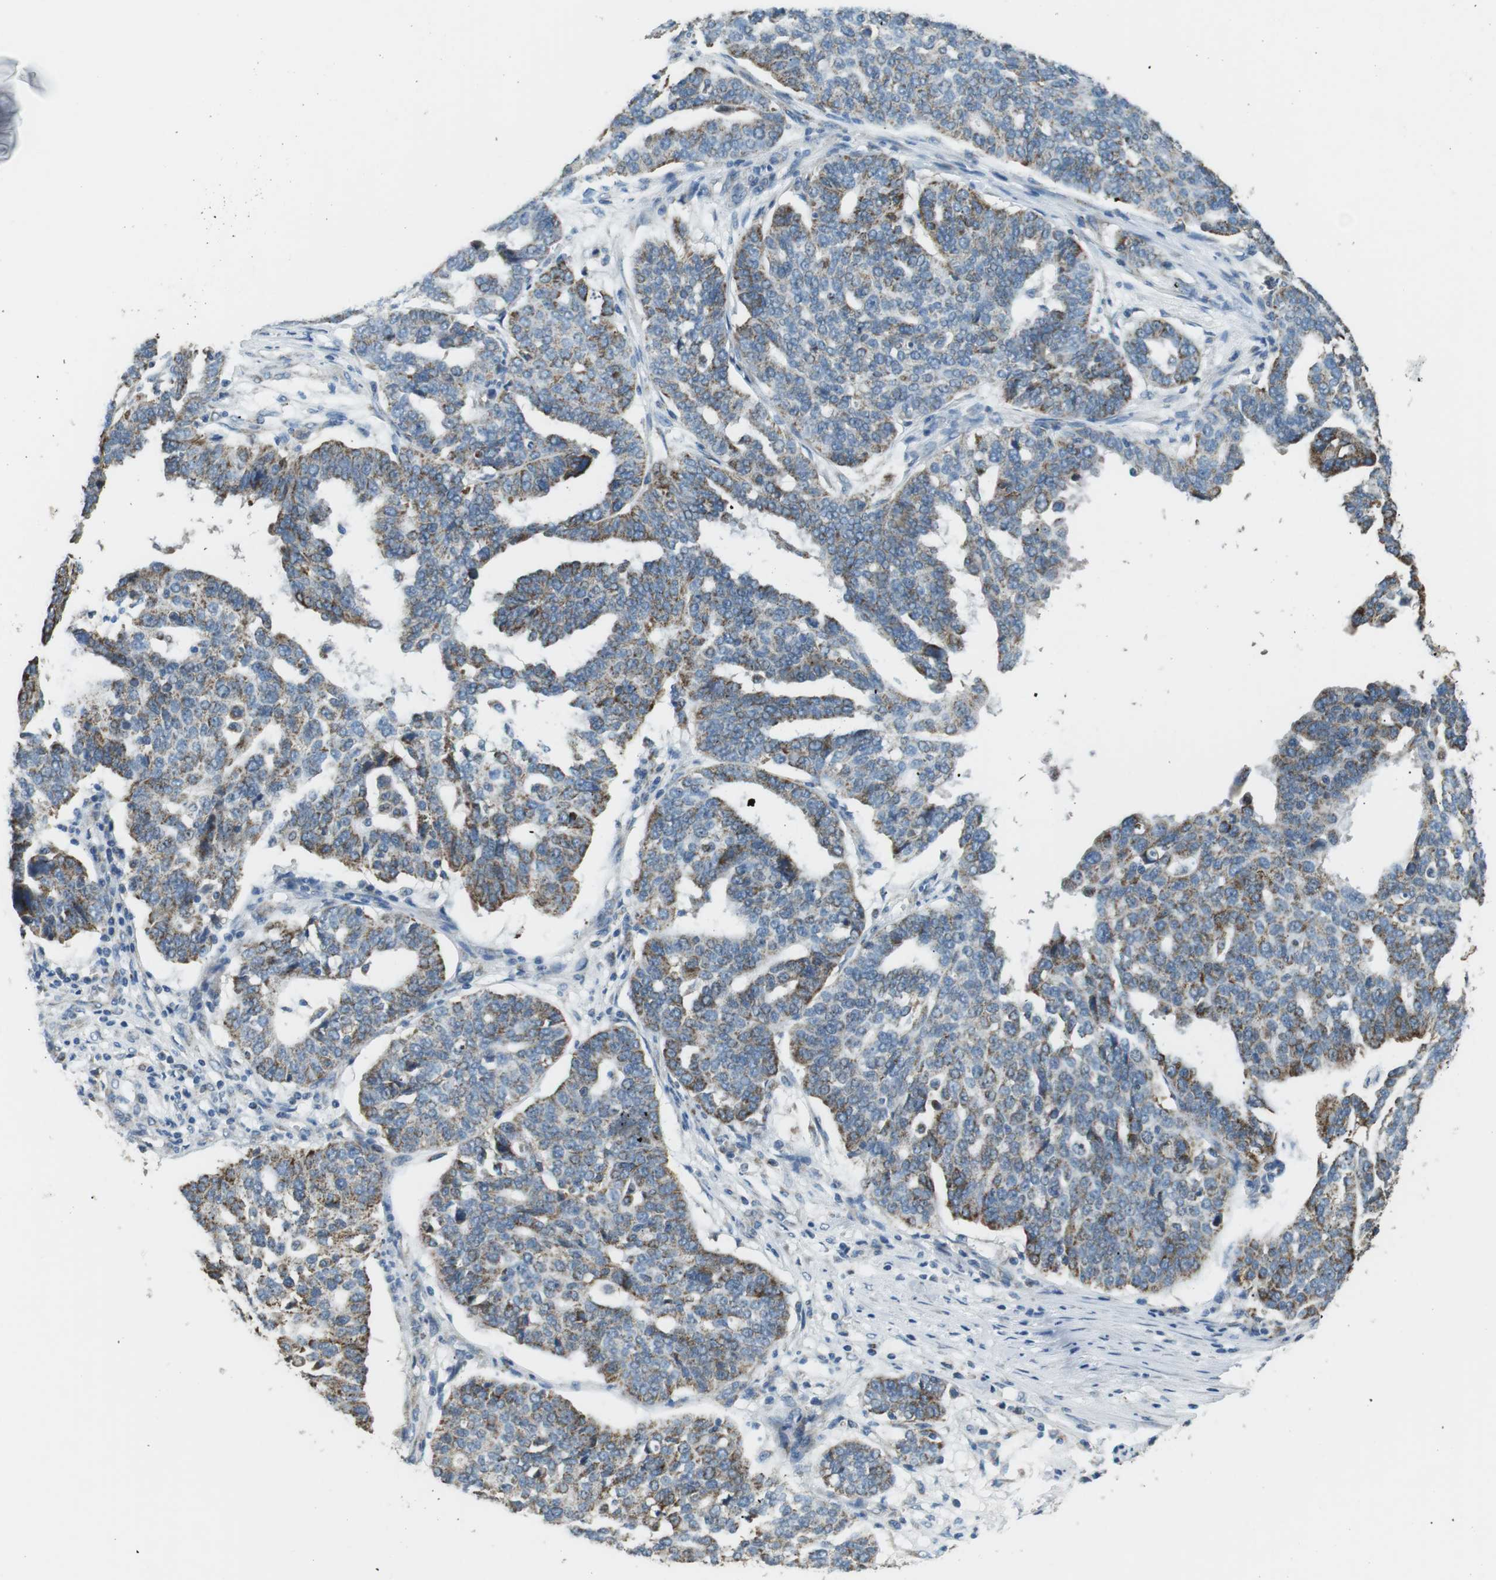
{"staining": {"intensity": "moderate", "quantity": "25%-75%", "location": "cytoplasmic/membranous"}, "tissue": "ovarian cancer", "cell_type": "Tumor cells", "image_type": "cancer", "snomed": [{"axis": "morphology", "description": "Cystadenocarcinoma, serous, NOS"}, {"axis": "topography", "description": "Ovary"}], "caption": "This is a photomicrograph of immunohistochemistry (IHC) staining of ovarian serous cystadenocarcinoma, which shows moderate expression in the cytoplasmic/membranous of tumor cells.", "gene": "BACE1", "patient": {"sex": "female", "age": 59}}